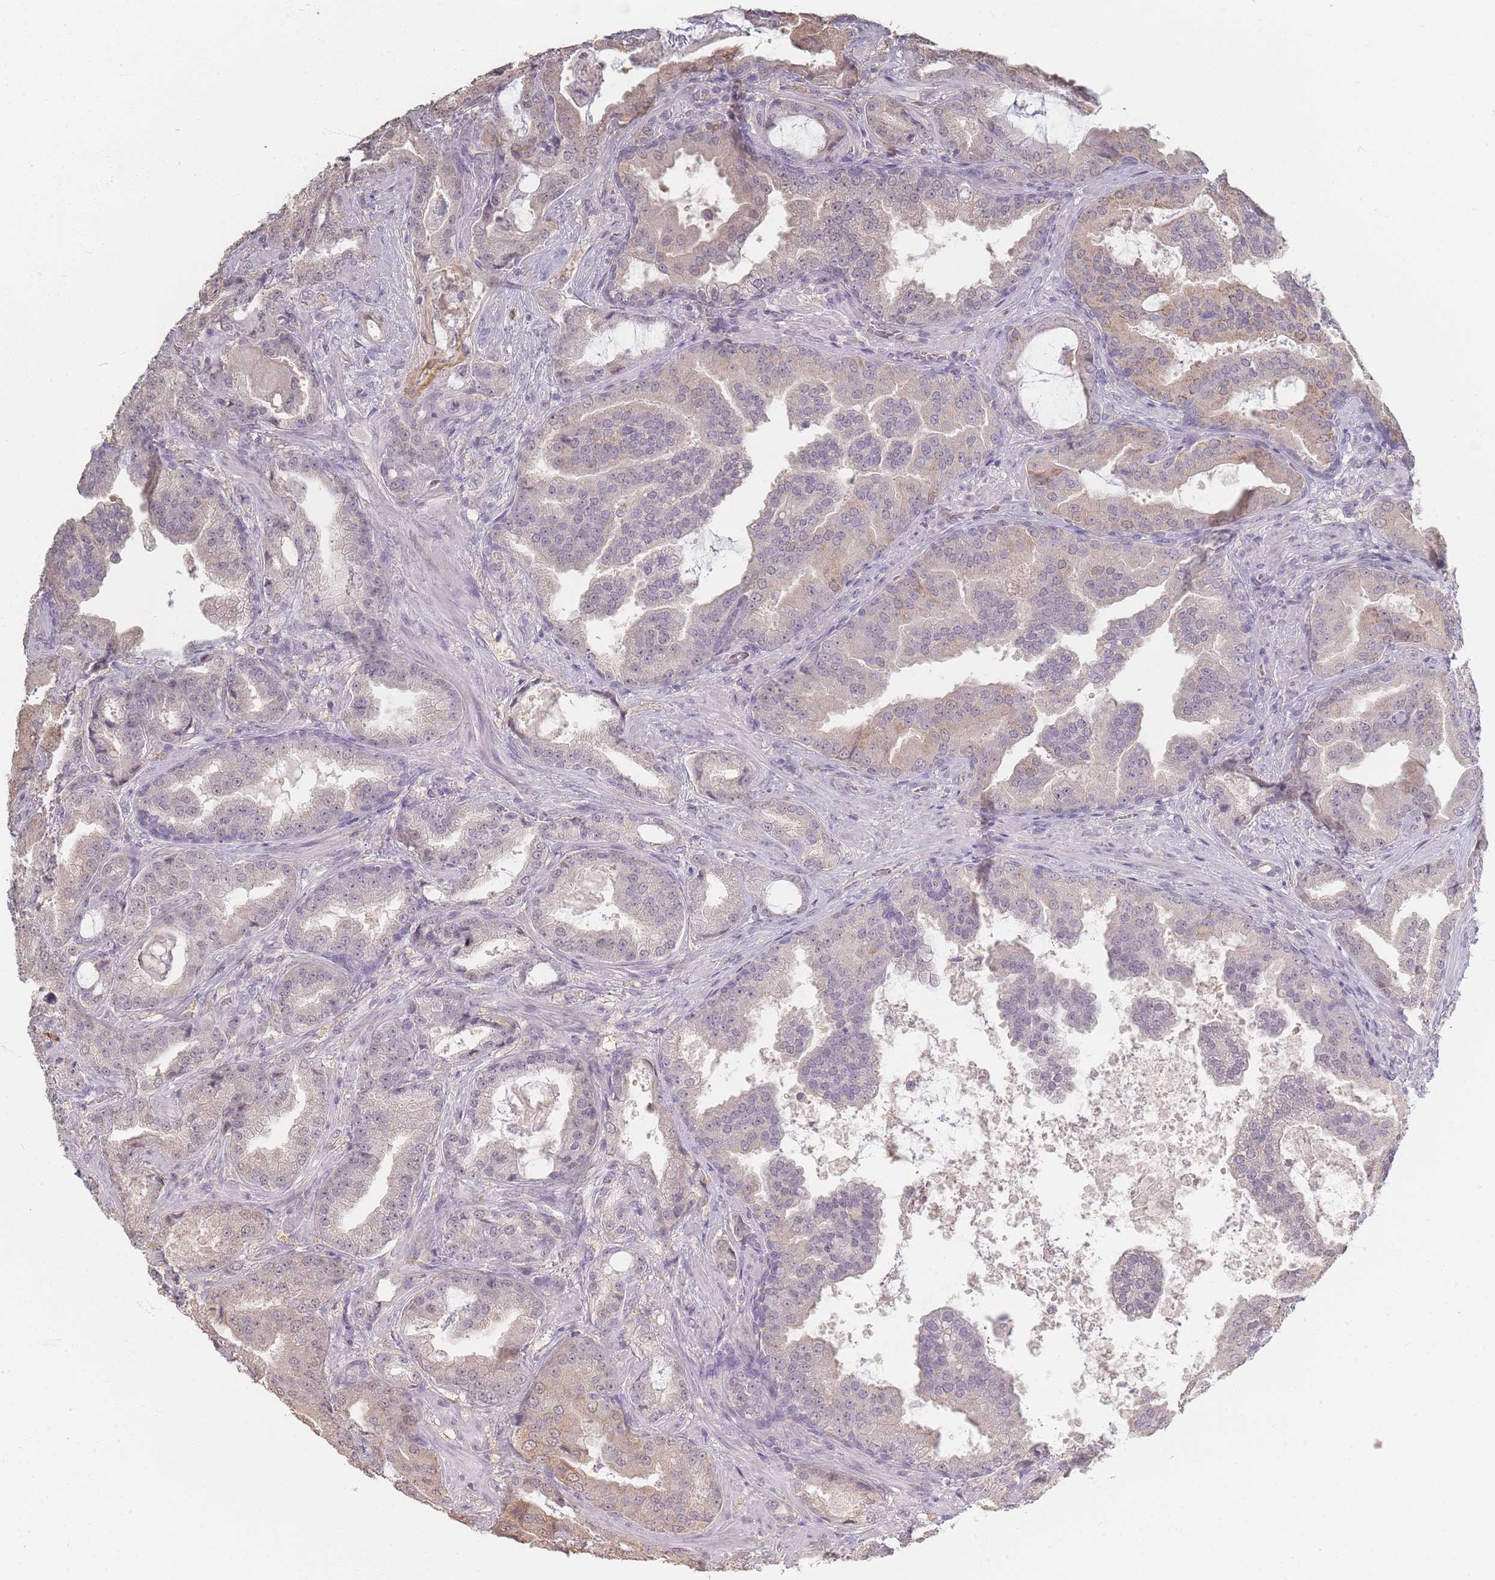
{"staining": {"intensity": "weak", "quantity": "<25%", "location": "cytoplasmic/membranous,nuclear"}, "tissue": "prostate cancer", "cell_type": "Tumor cells", "image_type": "cancer", "snomed": [{"axis": "morphology", "description": "Adenocarcinoma, High grade"}, {"axis": "topography", "description": "Prostate"}], "caption": "There is no significant staining in tumor cells of prostate cancer. (Brightfield microscopy of DAB (3,3'-diaminobenzidine) immunohistochemistry (IHC) at high magnification).", "gene": "RFTN1", "patient": {"sex": "male", "age": 68}}